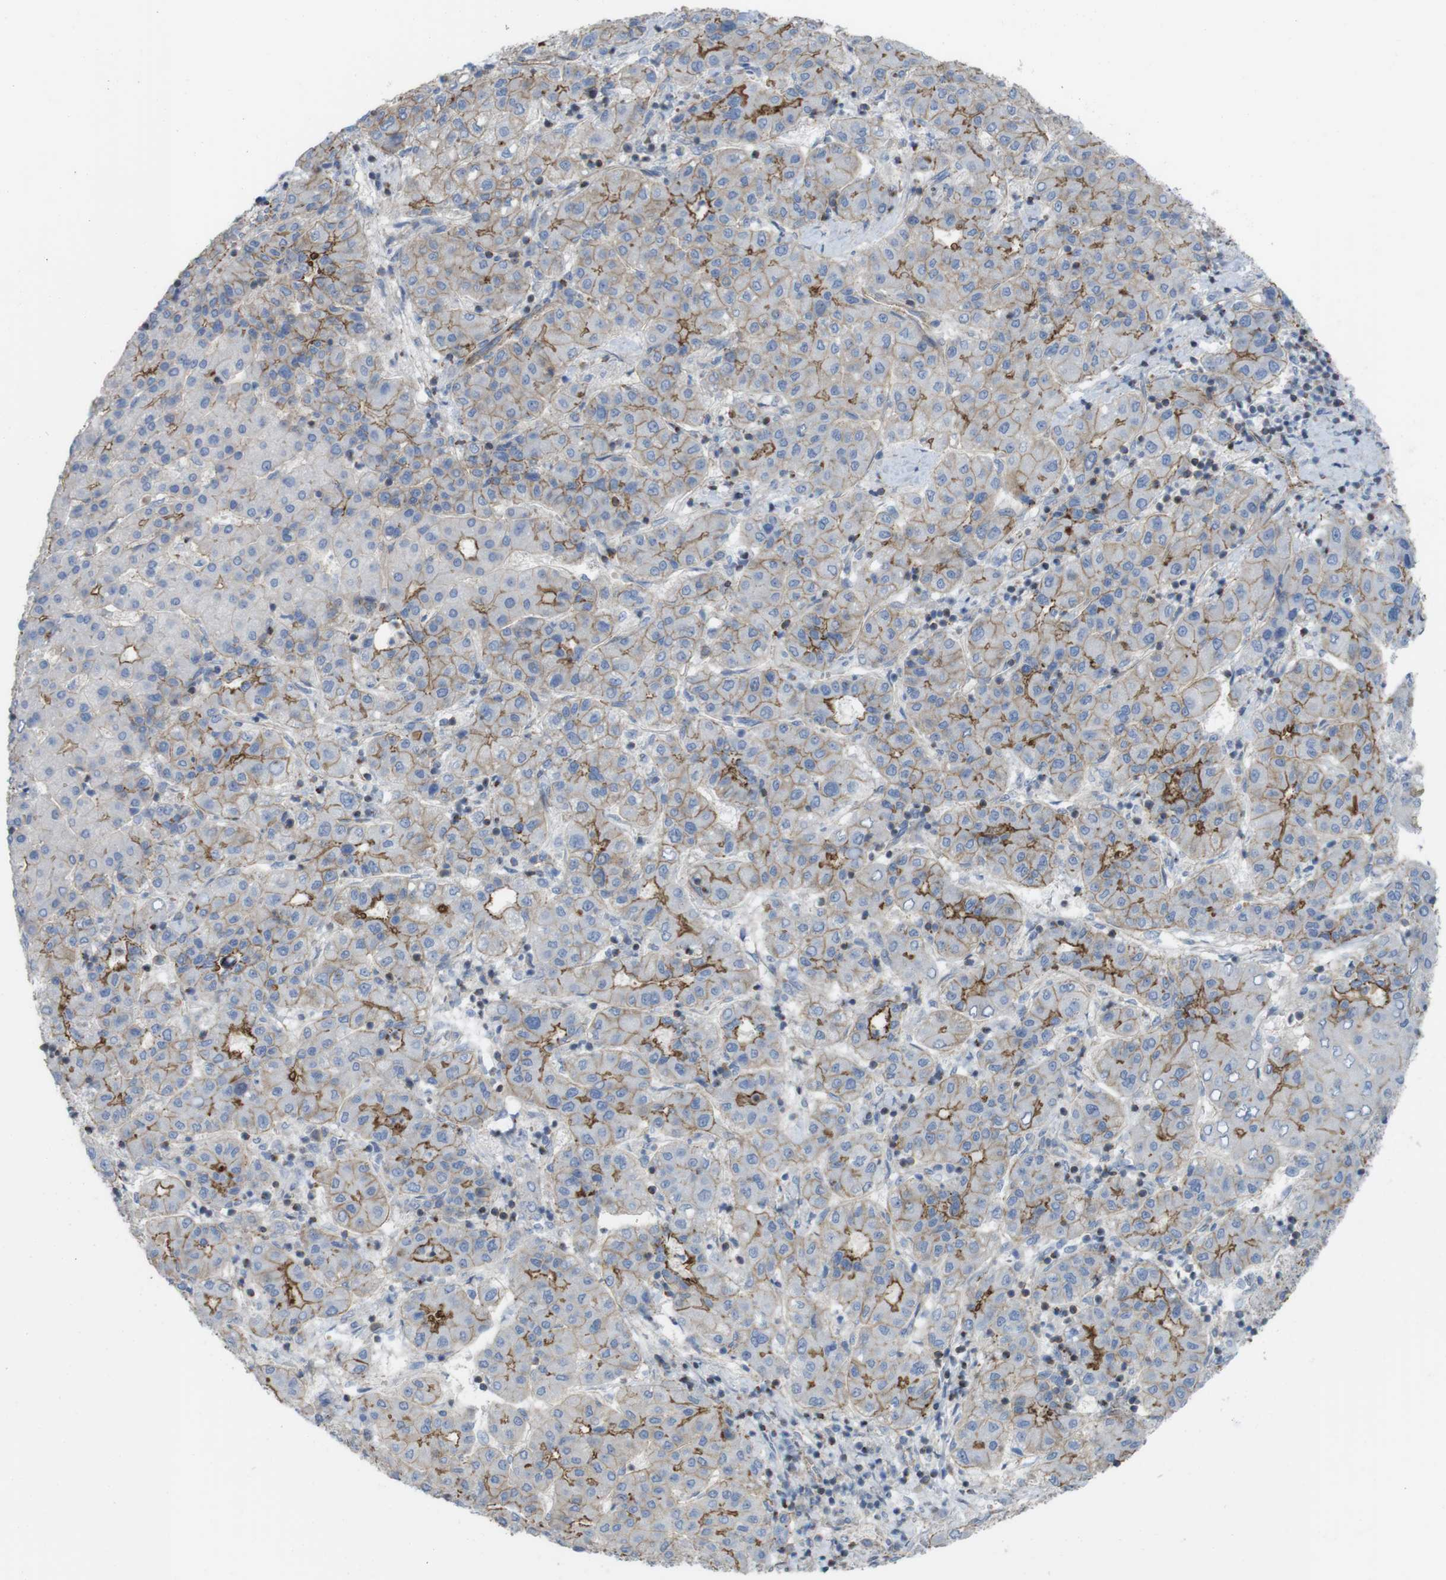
{"staining": {"intensity": "moderate", "quantity": "25%-75%", "location": "cytoplasmic/membranous"}, "tissue": "liver cancer", "cell_type": "Tumor cells", "image_type": "cancer", "snomed": [{"axis": "morphology", "description": "Carcinoma, Hepatocellular, NOS"}, {"axis": "topography", "description": "Liver"}], "caption": "Immunohistochemistry histopathology image of human liver cancer stained for a protein (brown), which demonstrates medium levels of moderate cytoplasmic/membranous positivity in about 25%-75% of tumor cells.", "gene": "PREX2", "patient": {"sex": "male", "age": 65}}